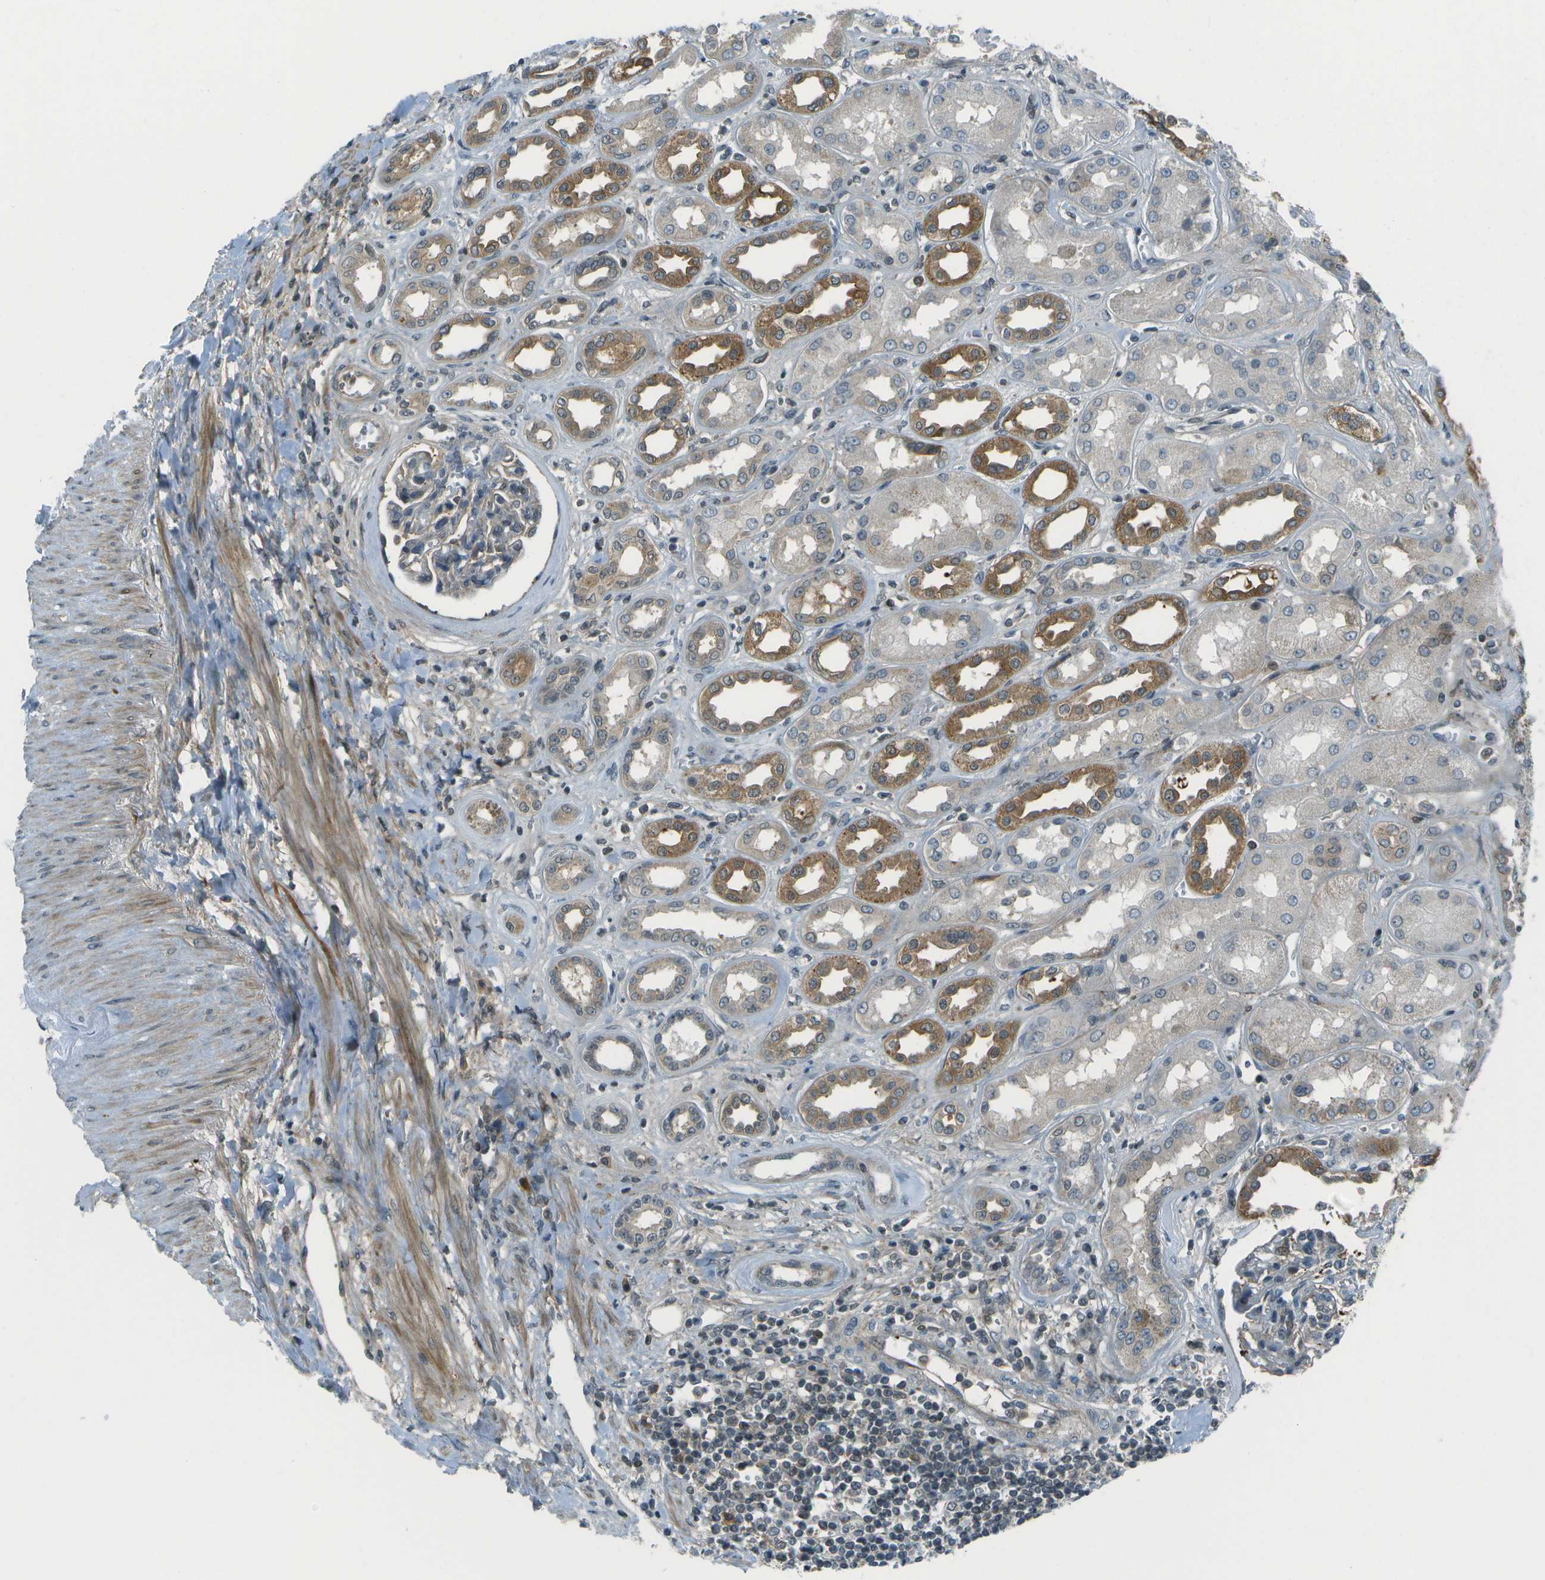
{"staining": {"intensity": "moderate", "quantity": "<25%", "location": "cytoplasmic/membranous,nuclear"}, "tissue": "kidney", "cell_type": "Cells in glomeruli", "image_type": "normal", "snomed": [{"axis": "morphology", "description": "Normal tissue, NOS"}, {"axis": "topography", "description": "Kidney"}], "caption": "The histopathology image reveals staining of benign kidney, revealing moderate cytoplasmic/membranous,nuclear protein expression (brown color) within cells in glomeruli.", "gene": "TMEM19", "patient": {"sex": "male", "age": 59}}